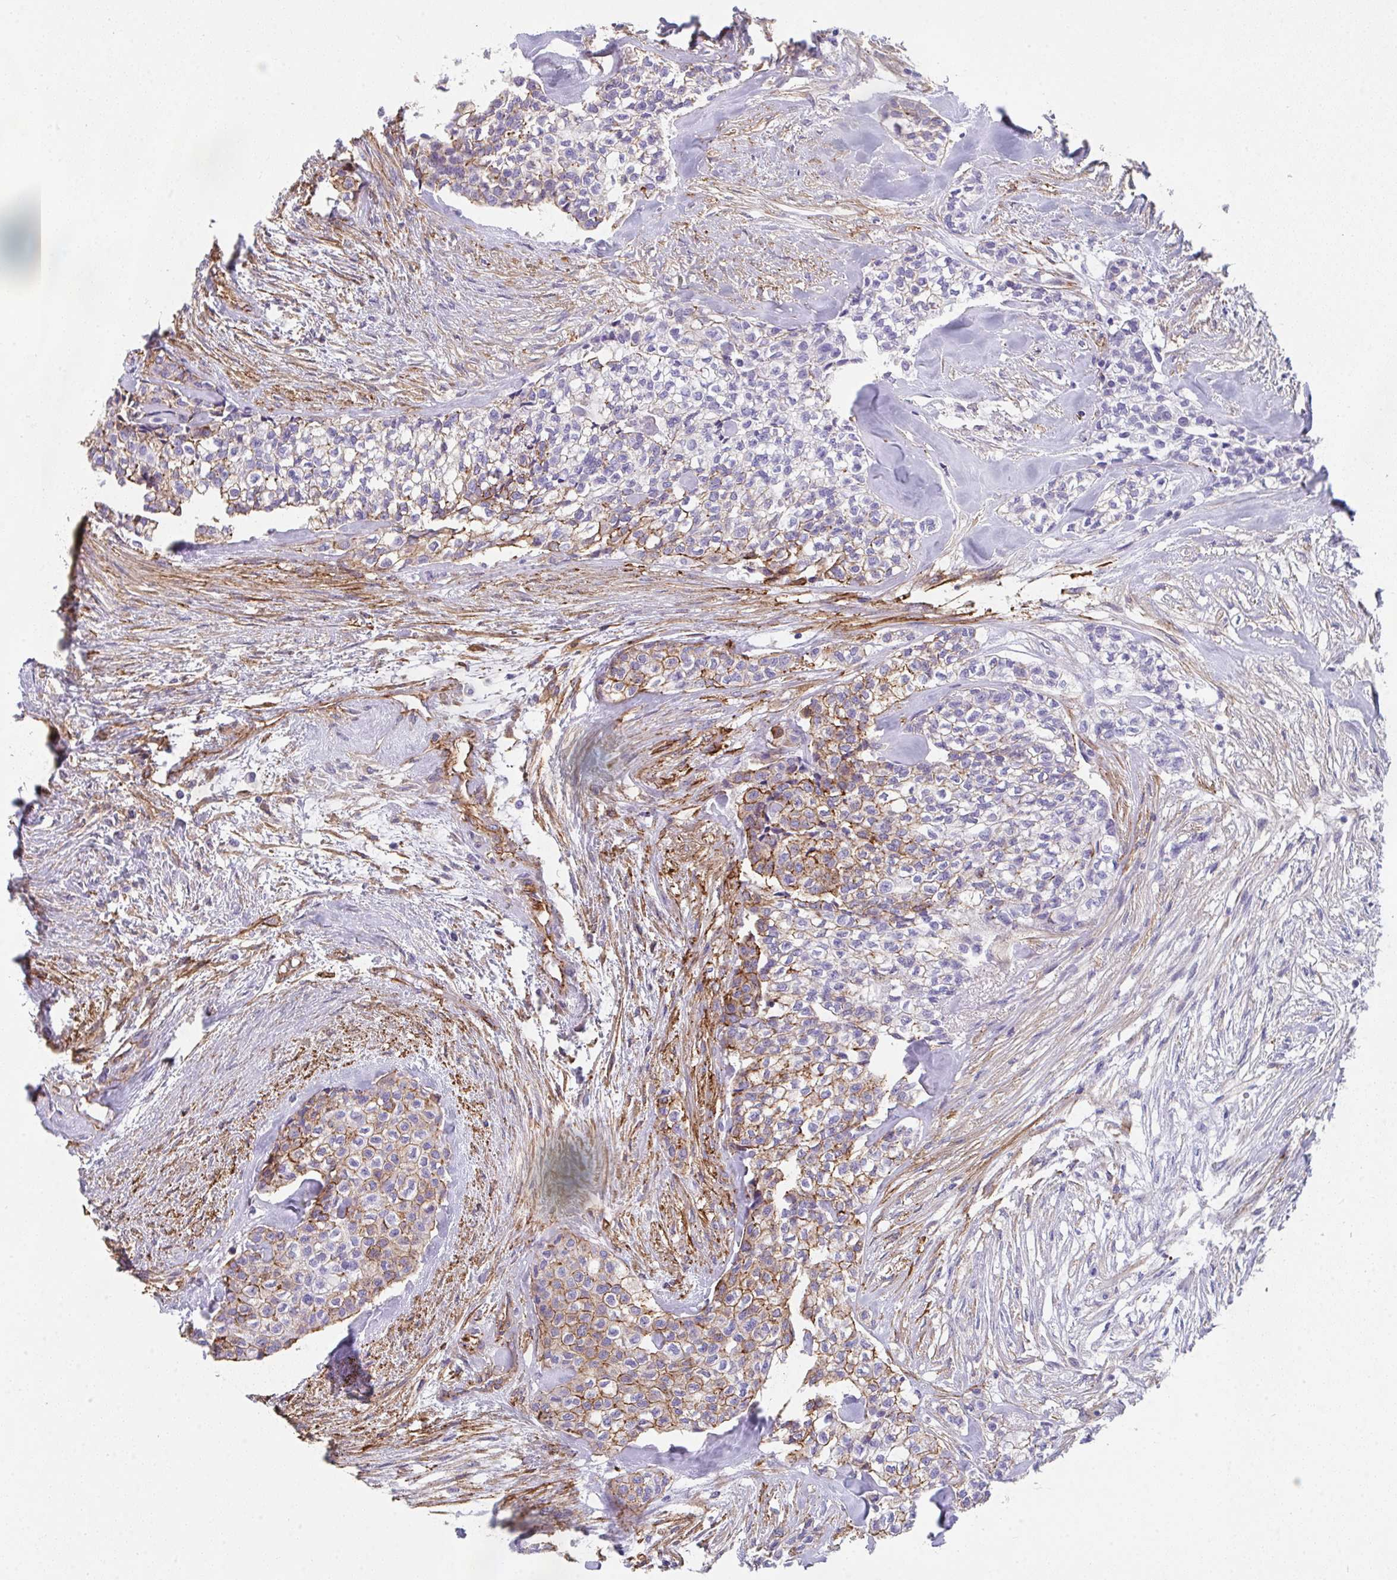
{"staining": {"intensity": "moderate", "quantity": "<25%", "location": "cytoplasmic/membranous"}, "tissue": "head and neck cancer", "cell_type": "Tumor cells", "image_type": "cancer", "snomed": [{"axis": "morphology", "description": "Adenocarcinoma, NOS"}, {"axis": "topography", "description": "Head-Neck"}], "caption": "Head and neck cancer tissue shows moderate cytoplasmic/membranous positivity in approximately <25% of tumor cells, visualized by immunohistochemistry. (Stains: DAB in brown, nuclei in blue, Microscopy: brightfield microscopy at high magnification).", "gene": "DBN1", "patient": {"sex": "male", "age": 81}}